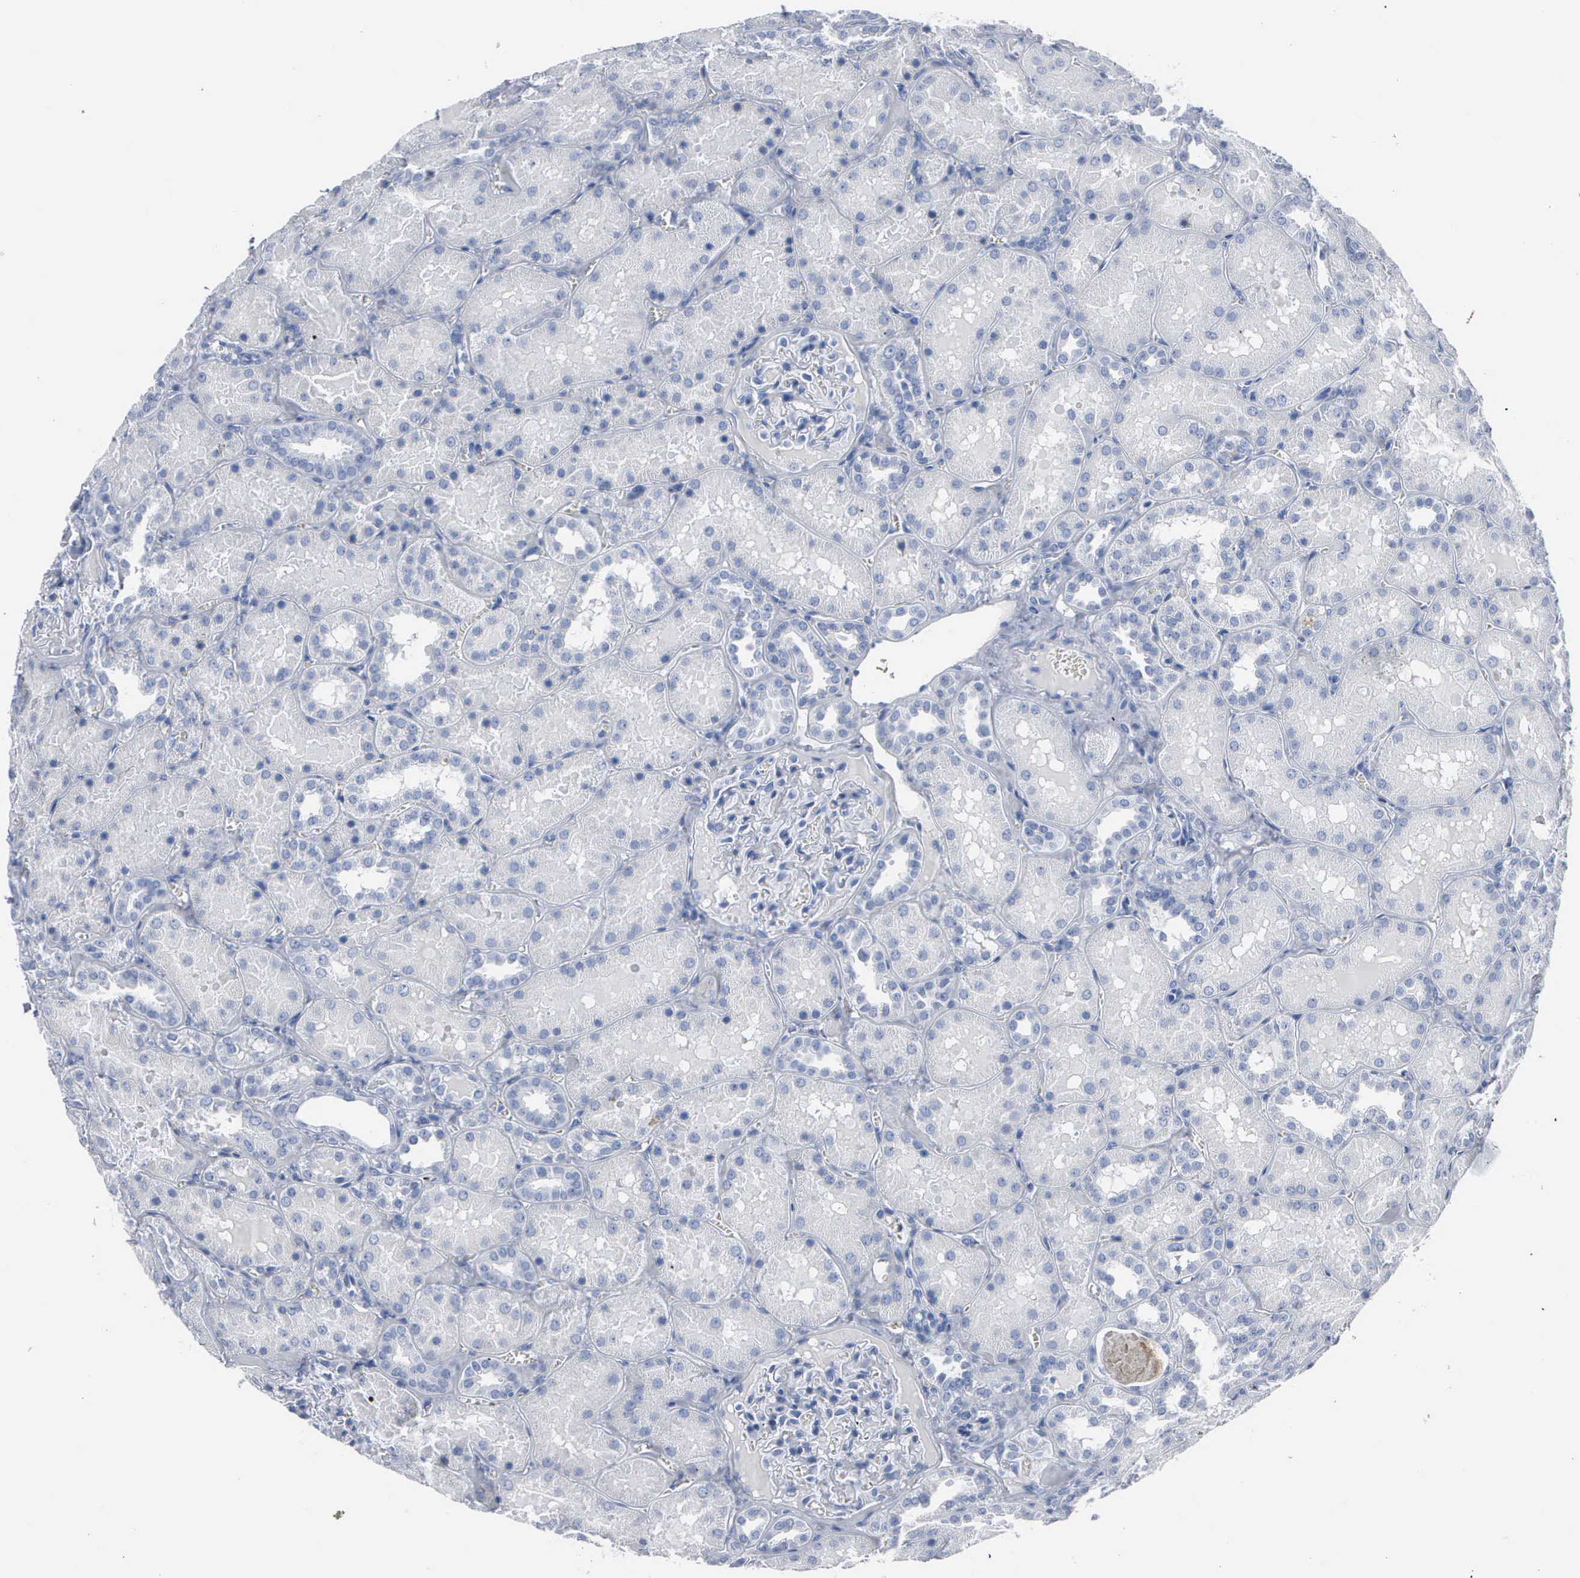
{"staining": {"intensity": "negative", "quantity": "none", "location": "none"}, "tissue": "kidney", "cell_type": "Cells in glomeruli", "image_type": "normal", "snomed": [{"axis": "morphology", "description": "Normal tissue, NOS"}, {"axis": "topography", "description": "Kidney"}], "caption": "Cells in glomeruli show no significant expression in benign kidney.", "gene": "DMD", "patient": {"sex": "female", "age": 52}}